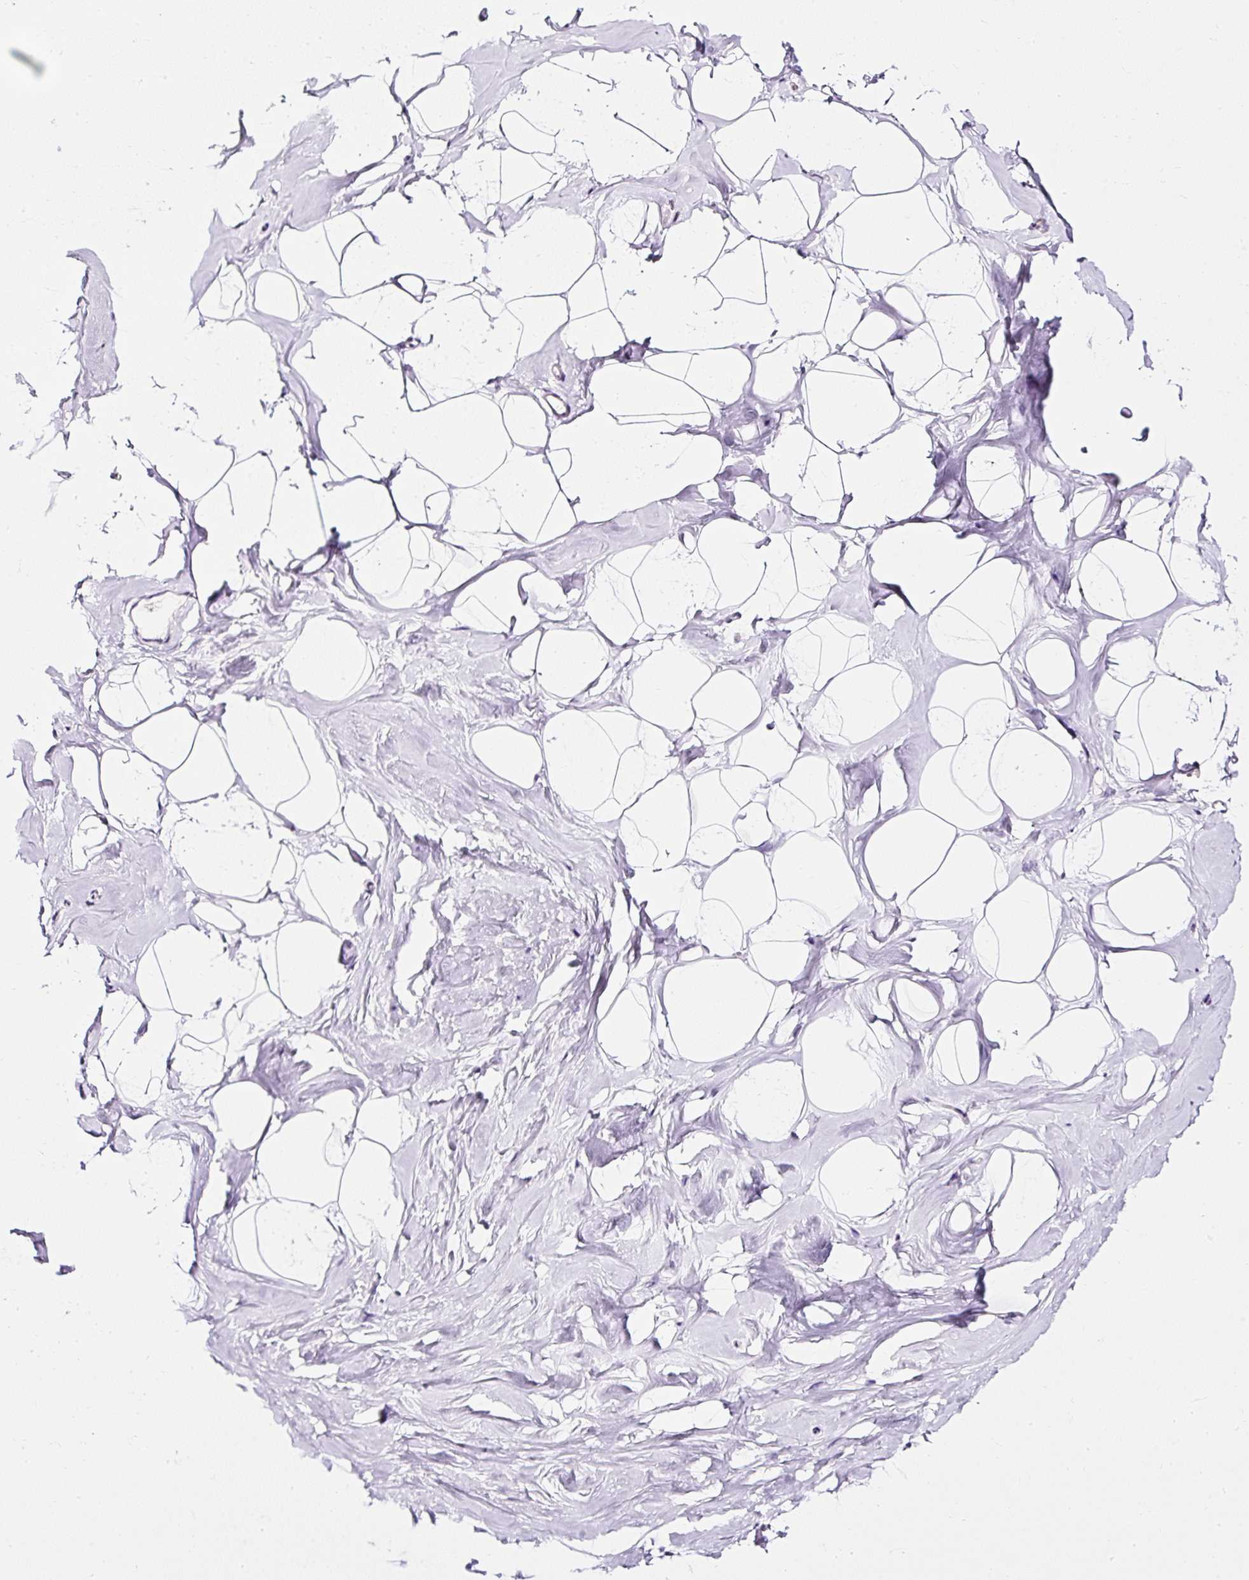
{"staining": {"intensity": "negative", "quantity": "none", "location": "none"}, "tissue": "breast", "cell_type": "Adipocytes", "image_type": "normal", "snomed": [{"axis": "morphology", "description": "Normal tissue, NOS"}, {"axis": "topography", "description": "Breast"}], "caption": "An immunohistochemistry histopathology image of normal breast is shown. There is no staining in adipocytes of breast.", "gene": "ATP2A1", "patient": {"sex": "female", "age": 32}}